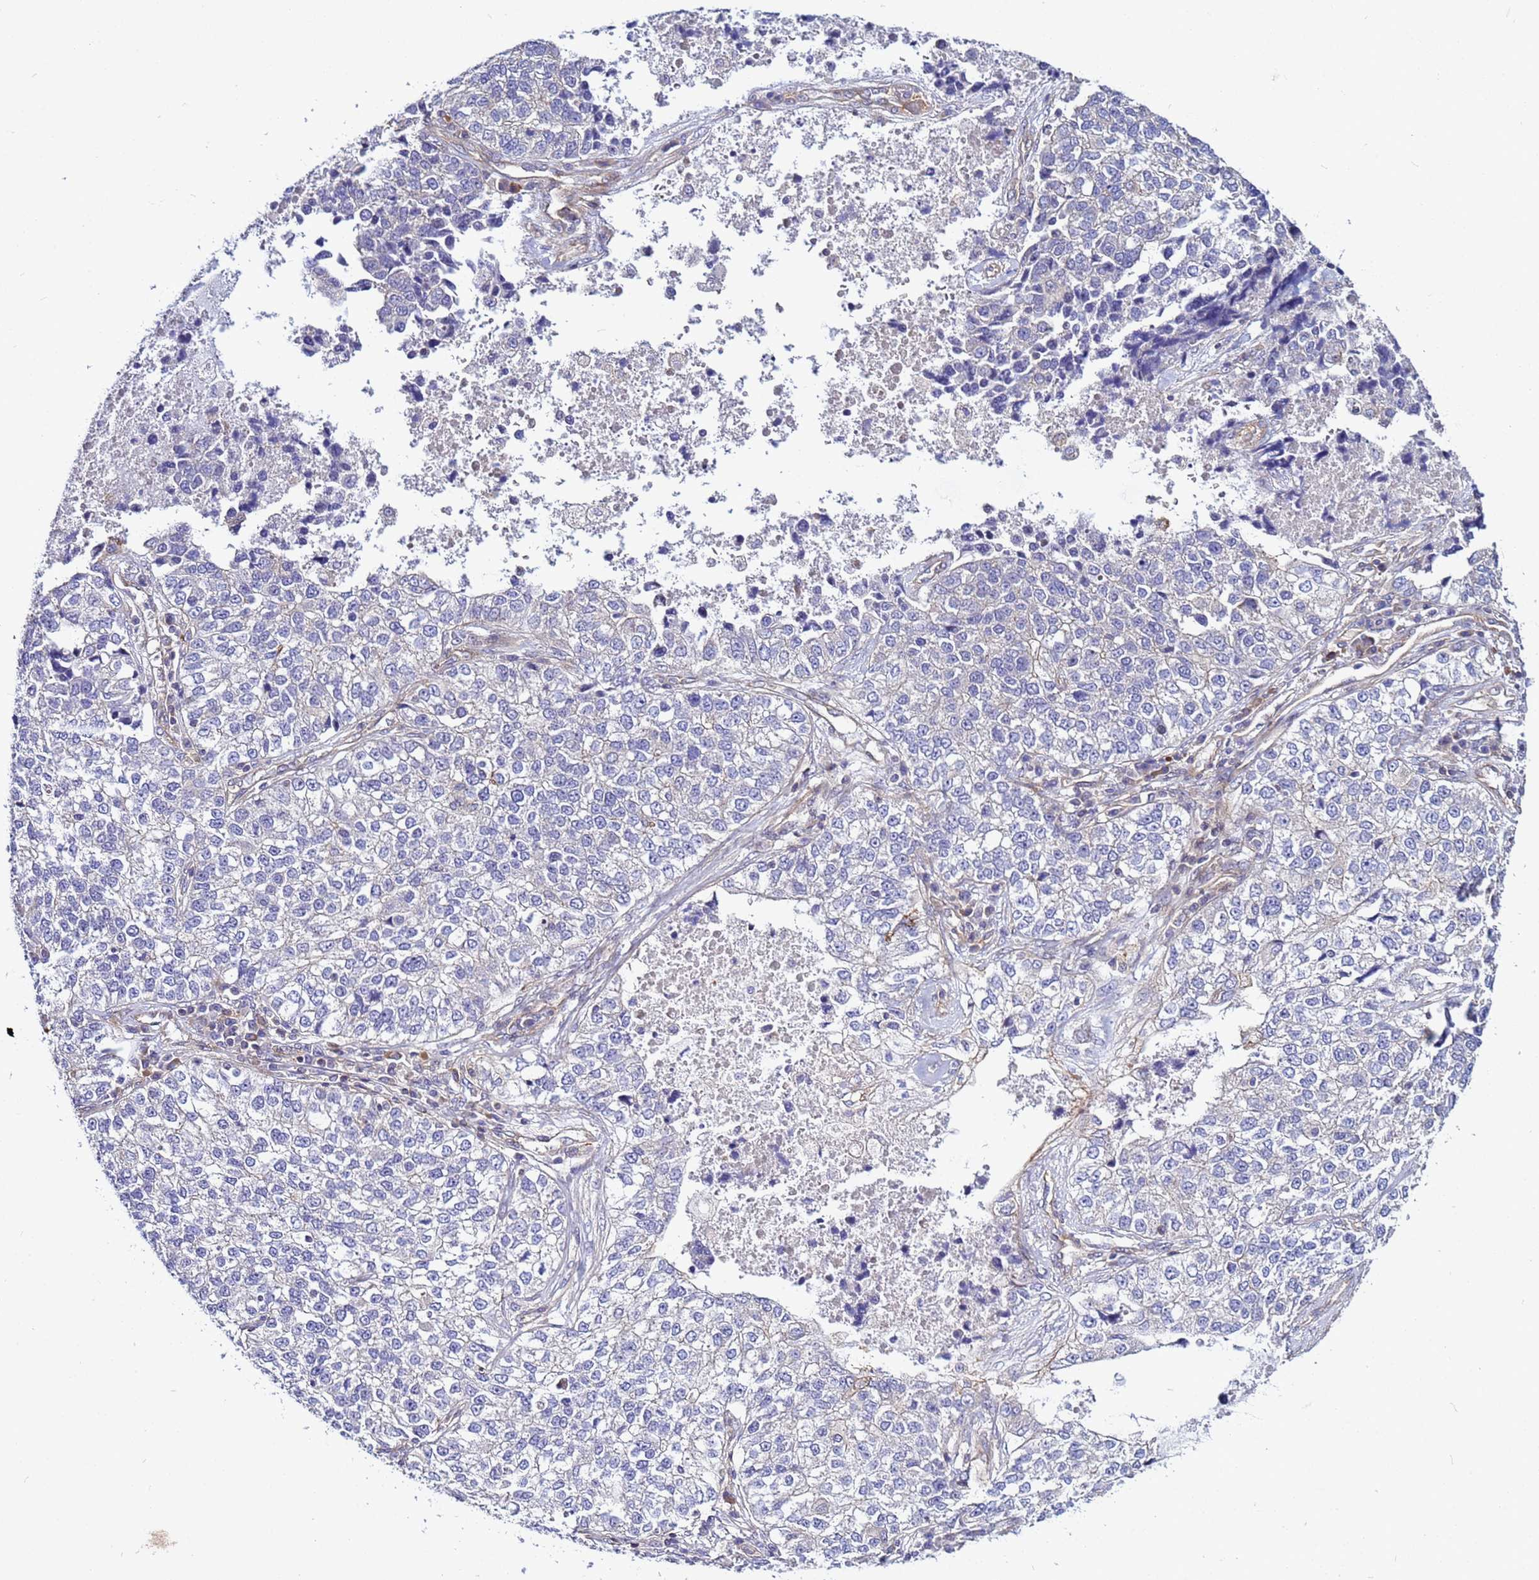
{"staining": {"intensity": "negative", "quantity": "none", "location": "none"}, "tissue": "lung cancer", "cell_type": "Tumor cells", "image_type": "cancer", "snomed": [{"axis": "morphology", "description": "Adenocarcinoma, NOS"}, {"axis": "topography", "description": "Lung"}], "caption": "Tumor cells show no significant expression in lung adenocarcinoma. Nuclei are stained in blue.", "gene": "STK38", "patient": {"sex": "male", "age": 49}}